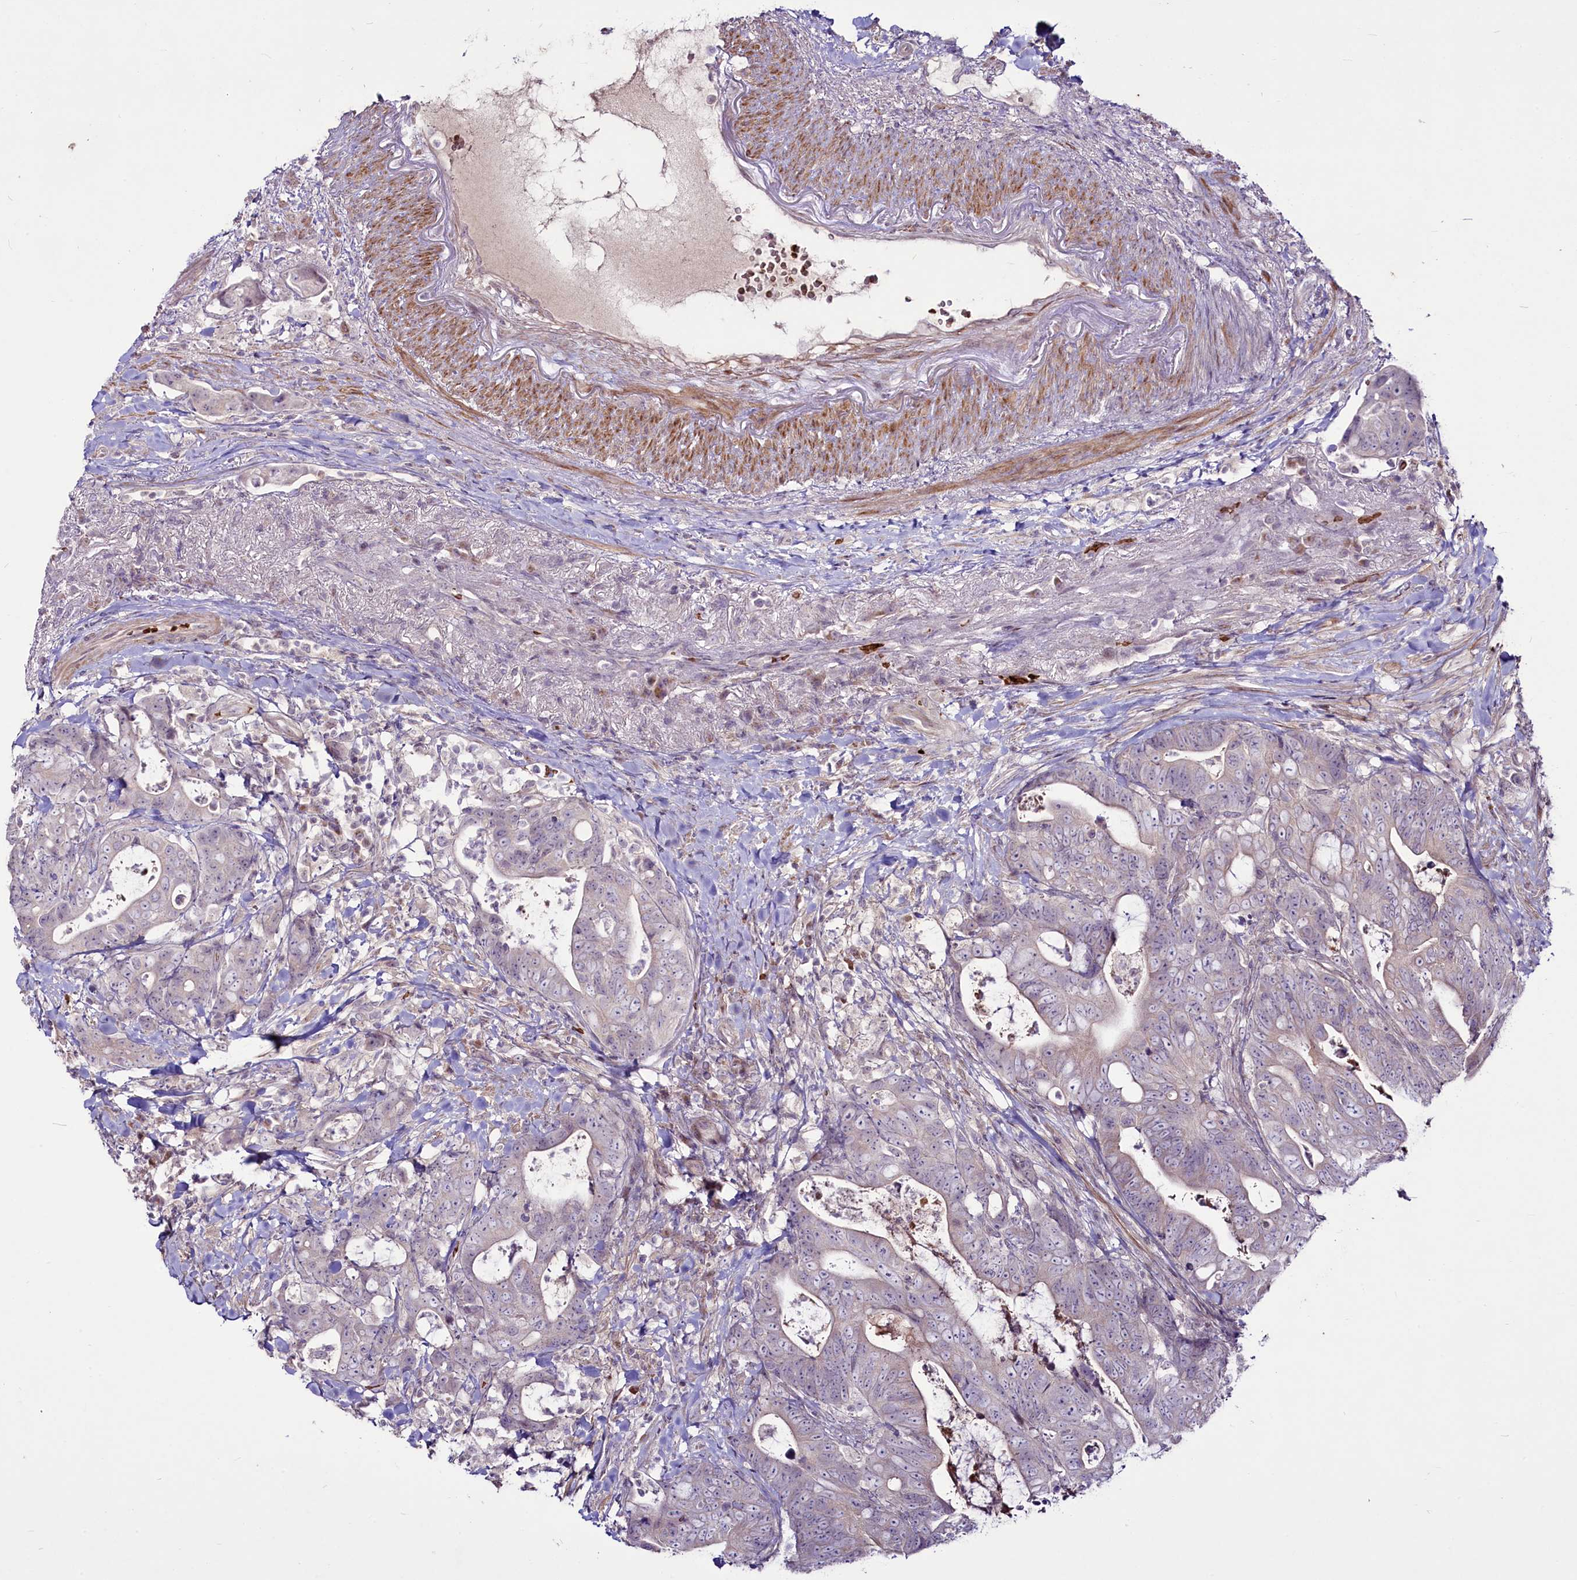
{"staining": {"intensity": "negative", "quantity": "none", "location": "none"}, "tissue": "colorectal cancer", "cell_type": "Tumor cells", "image_type": "cancer", "snomed": [{"axis": "morphology", "description": "Adenocarcinoma, NOS"}, {"axis": "topography", "description": "Colon"}], "caption": "DAB immunohistochemical staining of human colorectal cancer reveals no significant staining in tumor cells.", "gene": "SUSD3", "patient": {"sex": "female", "age": 82}}